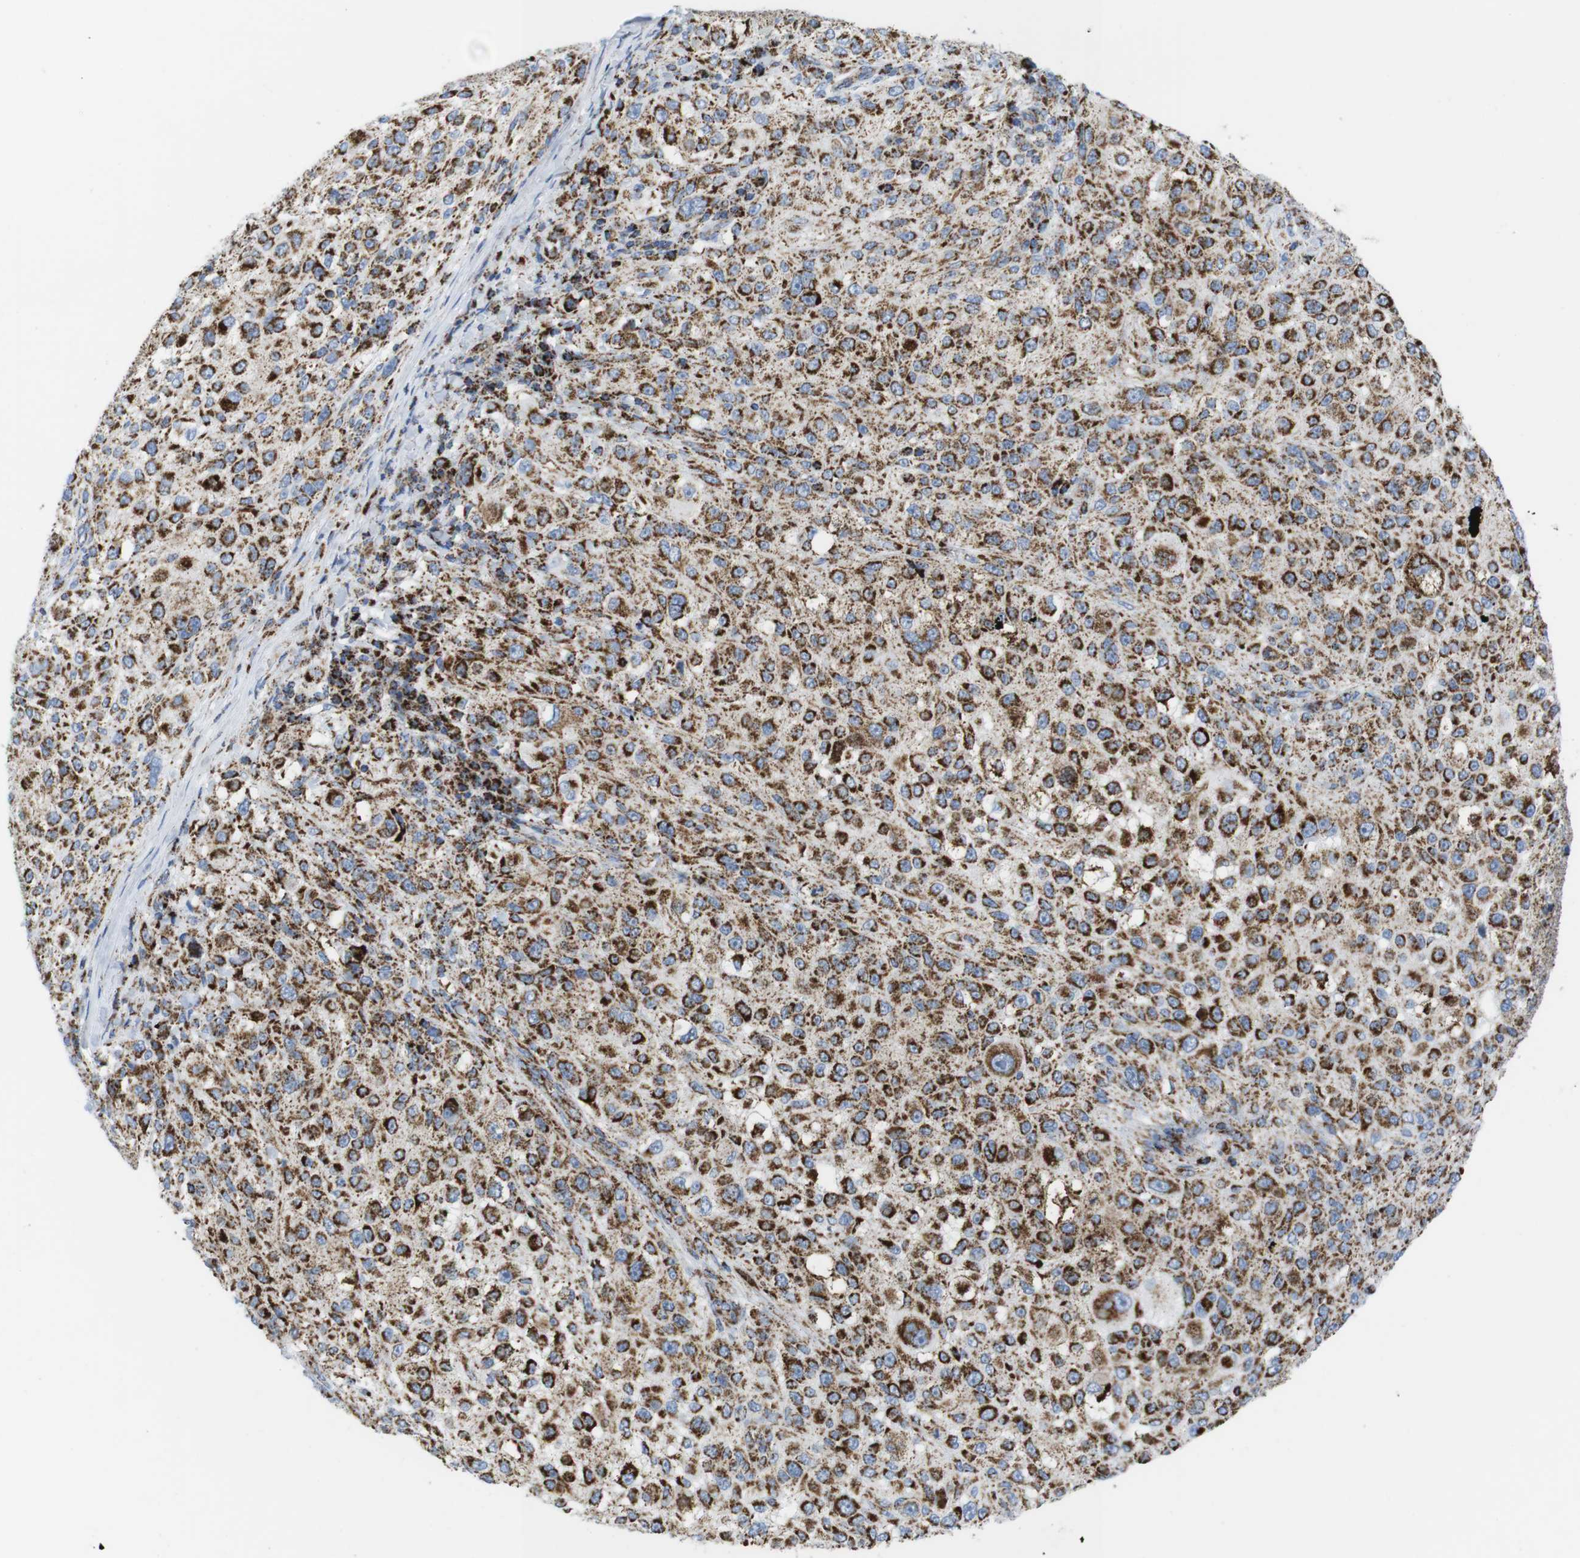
{"staining": {"intensity": "moderate", "quantity": ">75%", "location": "cytoplasmic/membranous"}, "tissue": "melanoma", "cell_type": "Tumor cells", "image_type": "cancer", "snomed": [{"axis": "morphology", "description": "Necrosis, NOS"}, {"axis": "morphology", "description": "Malignant melanoma, NOS"}, {"axis": "topography", "description": "Skin"}], "caption": "This is a histology image of immunohistochemistry (IHC) staining of malignant melanoma, which shows moderate expression in the cytoplasmic/membranous of tumor cells.", "gene": "ATP5PO", "patient": {"sex": "female", "age": 87}}